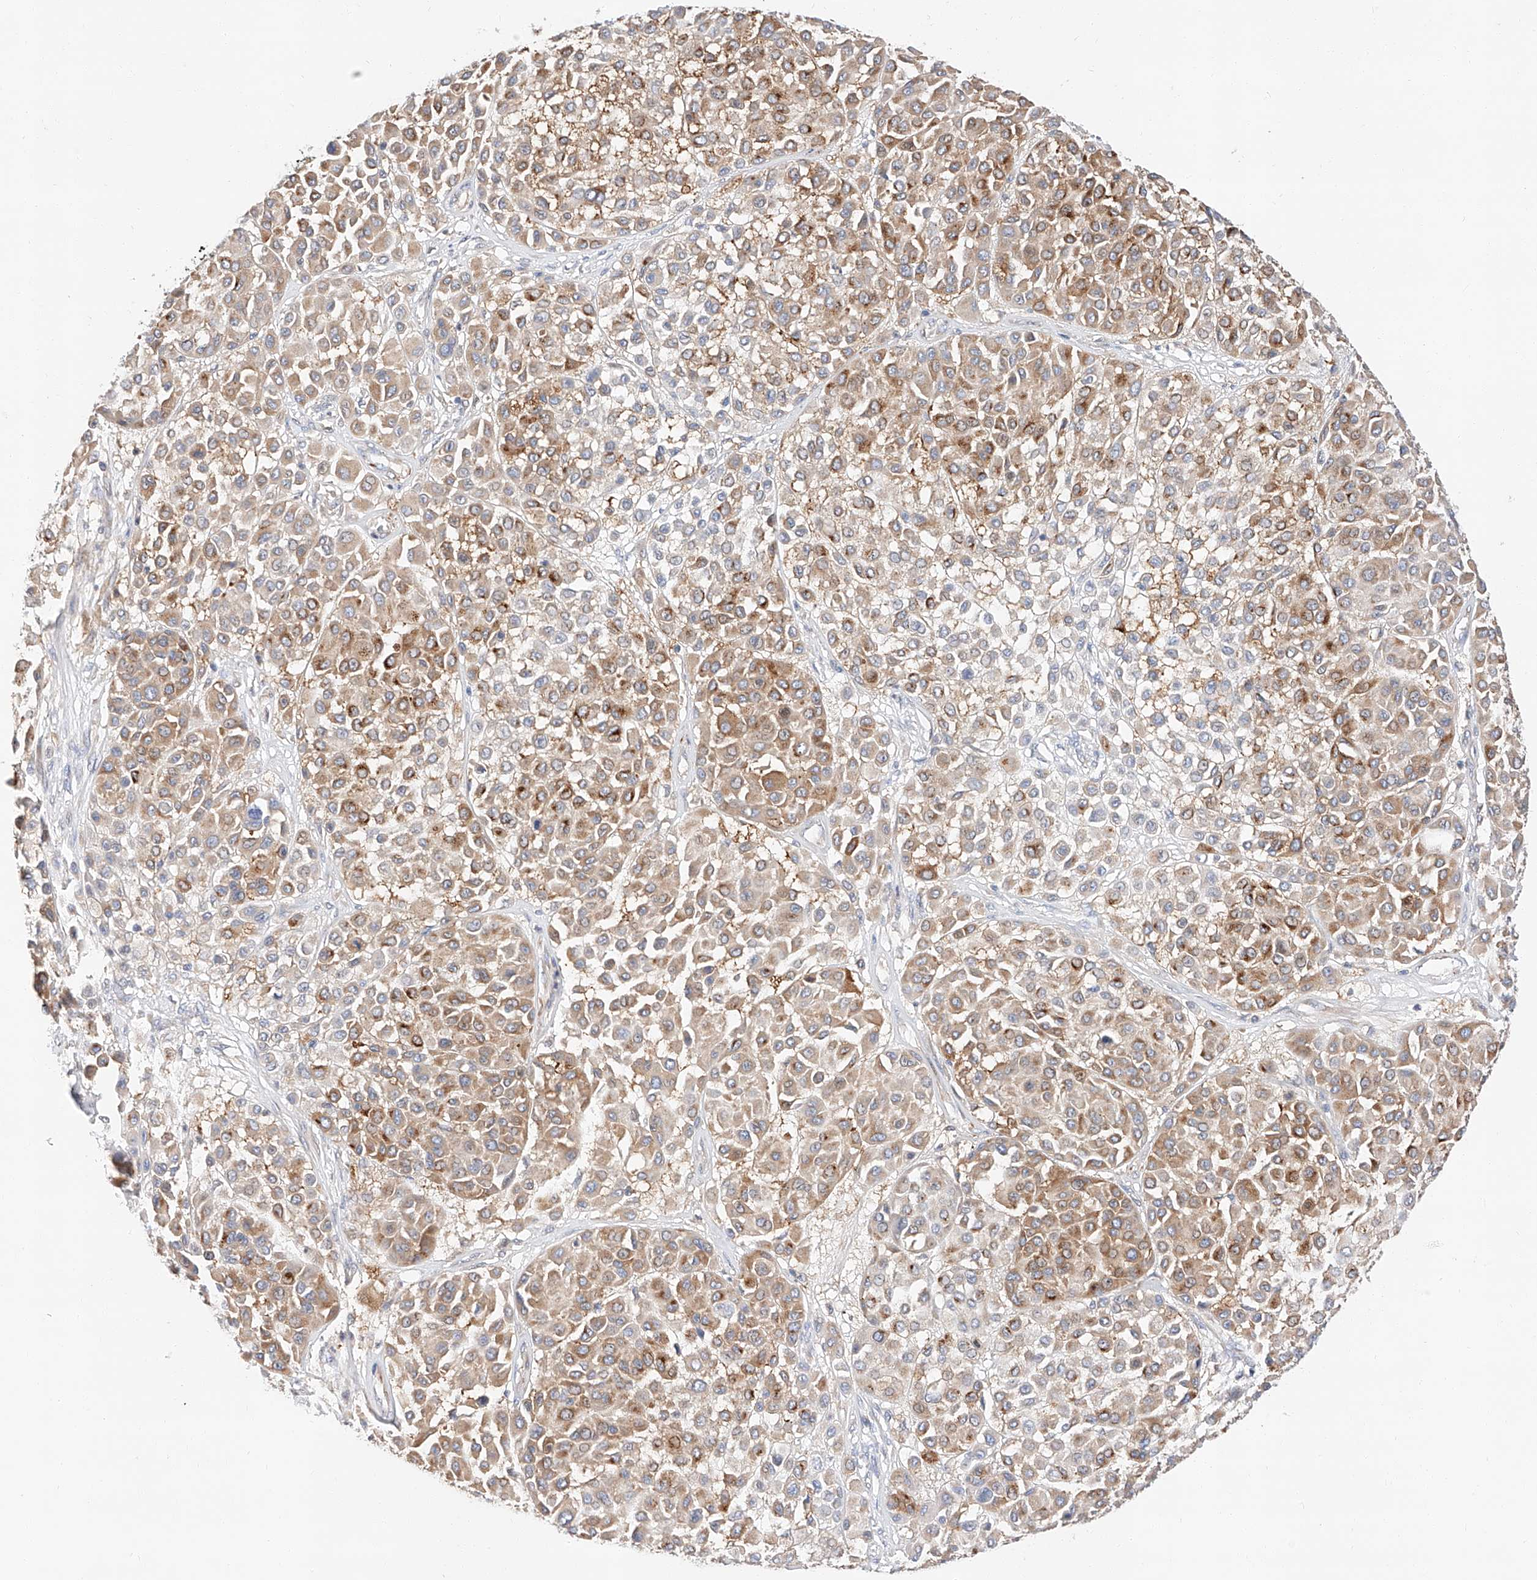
{"staining": {"intensity": "moderate", "quantity": ">75%", "location": "cytoplasmic/membranous"}, "tissue": "melanoma", "cell_type": "Tumor cells", "image_type": "cancer", "snomed": [{"axis": "morphology", "description": "Malignant melanoma, Metastatic site"}, {"axis": "topography", "description": "Soft tissue"}], "caption": "Immunohistochemical staining of malignant melanoma (metastatic site) displays moderate cytoplasmic/membranous protein expression in approximately >75% of tumor cells. (Stains: DAB (3,3'-diaminobenzidine) in brown, nuclei in blue, Microscopy: brightfield microscopy at high magnification).", "gene": "GLMN", "patient": {"sex": "male", "age": 41}}